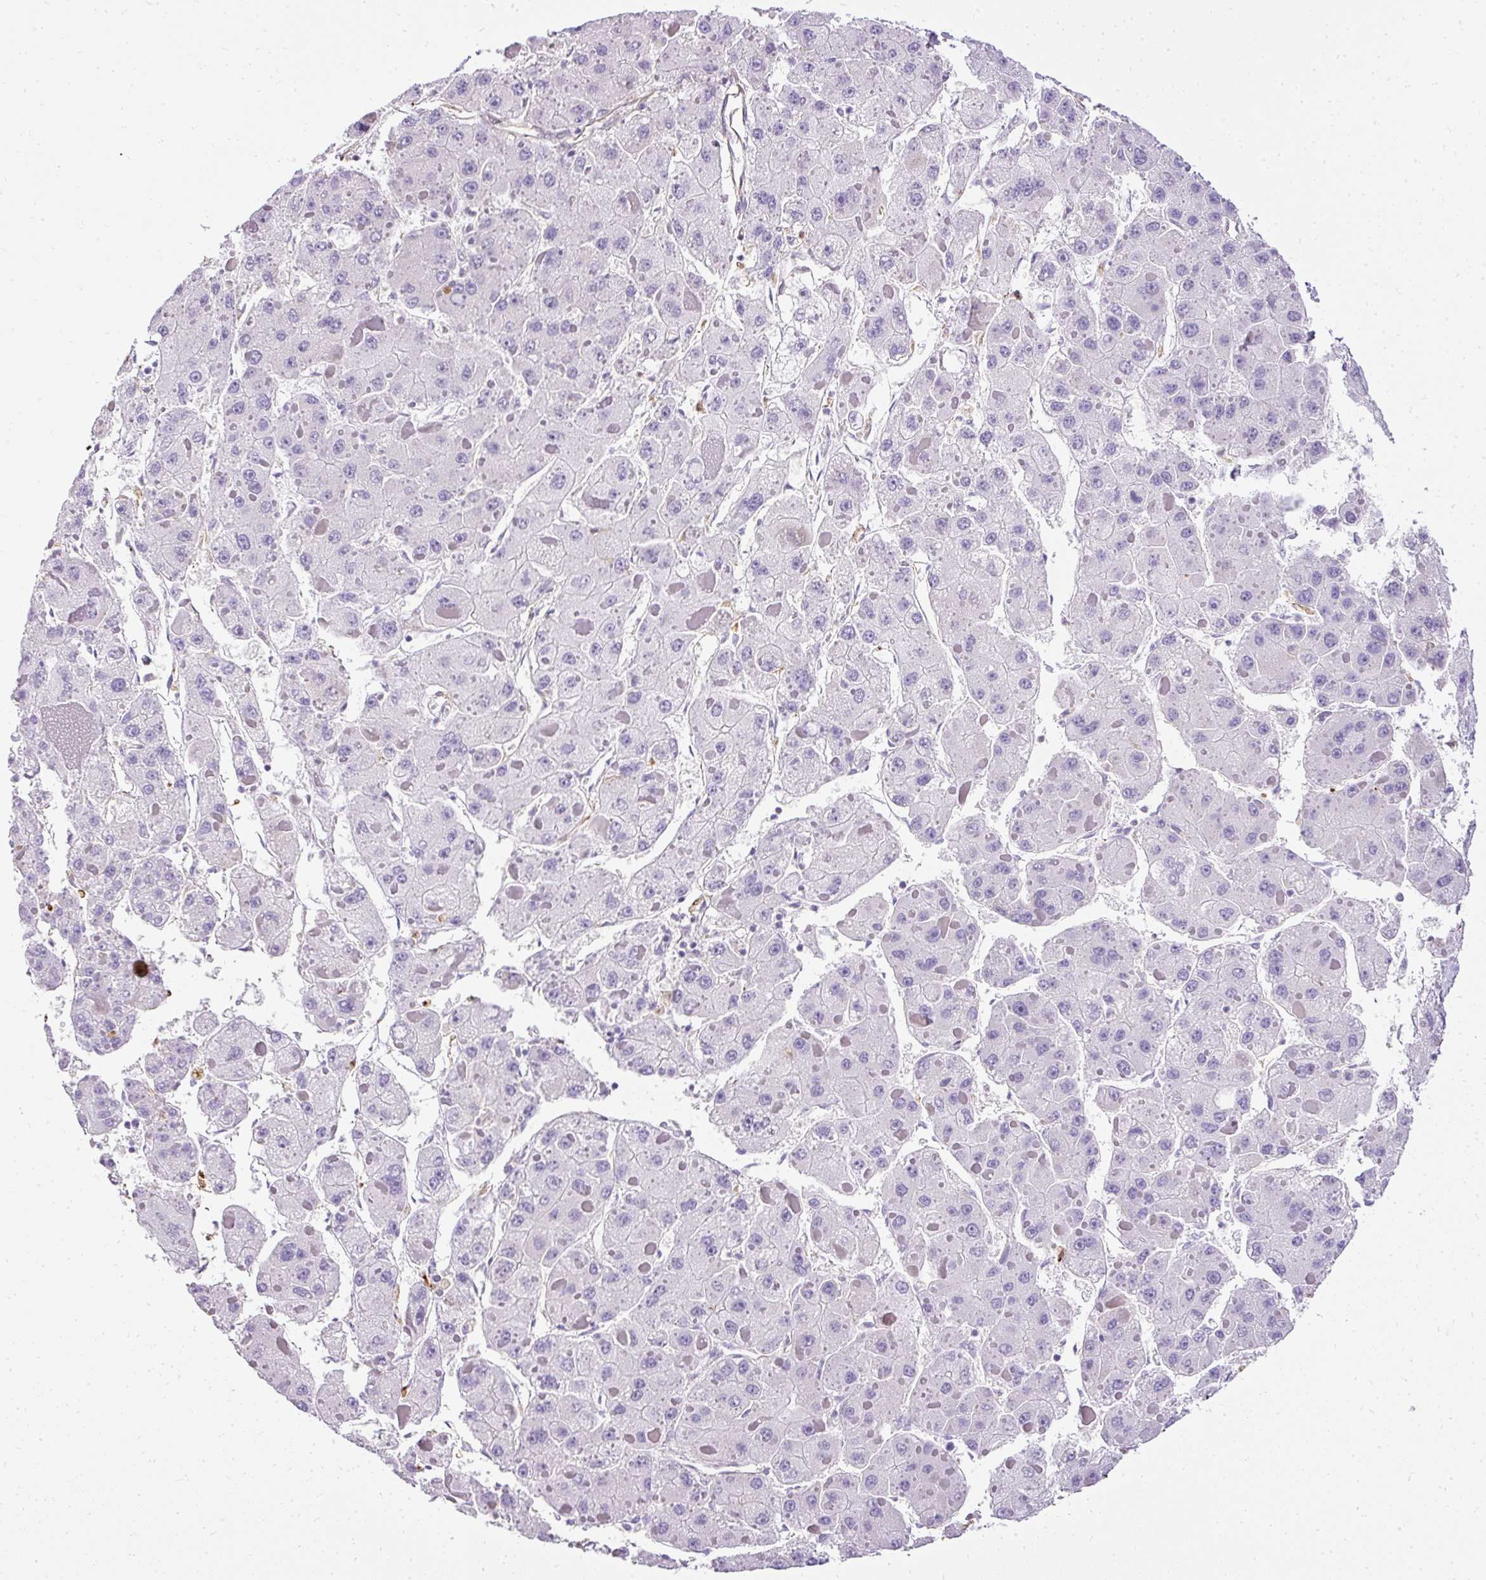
{"staining": {"intensity": "negative", "quantity": "none", "location": "none"}, "tissue": "liver cancer", "cell_type": "Tumor cells", "image_type": "cancer", "snomed": [{"axis": "morphology", "description": "Carcinoma, Hepatocellular, NOS"}, {"axis": "topography", "description": "Liver"}], "caption": "This is an IHC histopathology image of human liver cancer. There is no positivity in tumor cells.", "gene": "PLS1", "patient": {"sex": "female", "age": 73}}